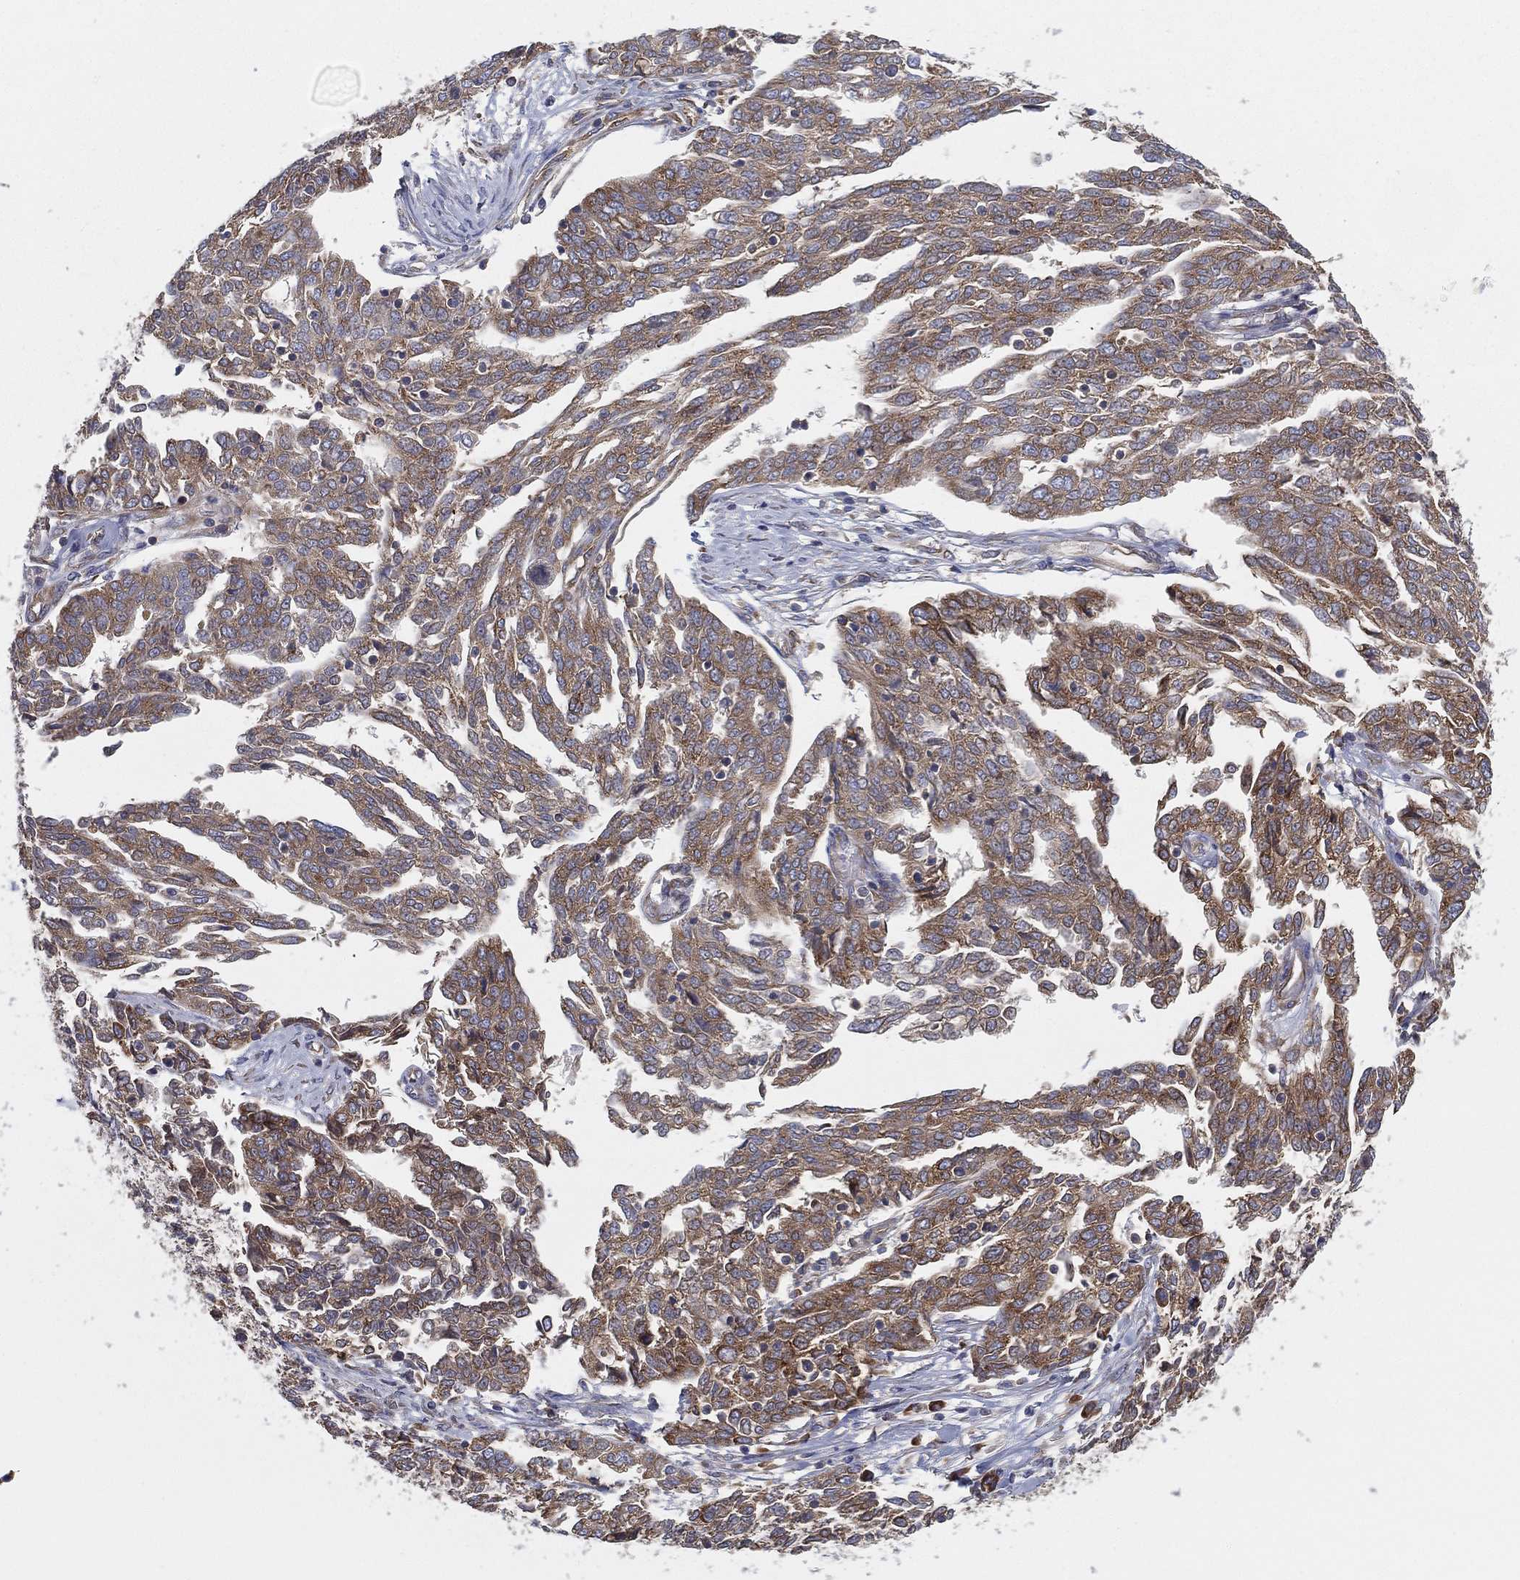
{"staining": {"intensity": "moderate", "quantity": ">75%", "location": "cytoplasmic/membranous"}, "tissue": "ovarian cancer", "cell_type": "Tumor cells", "image_type": "cancer", "snomed": [{"axis": "morphology", "description": "Cystadenocarcinoma, serous, NOS"}, {"axis": "topography", "description": "Ovary"}], "caption": "The photomicrograph shows staining of ovarian cancer, revealing moderate cytoplasmic/membranous protein staining (brown color) within tumor cells.", "gene": "FARSA", "patient": {"sex": "female", "age": 67}}